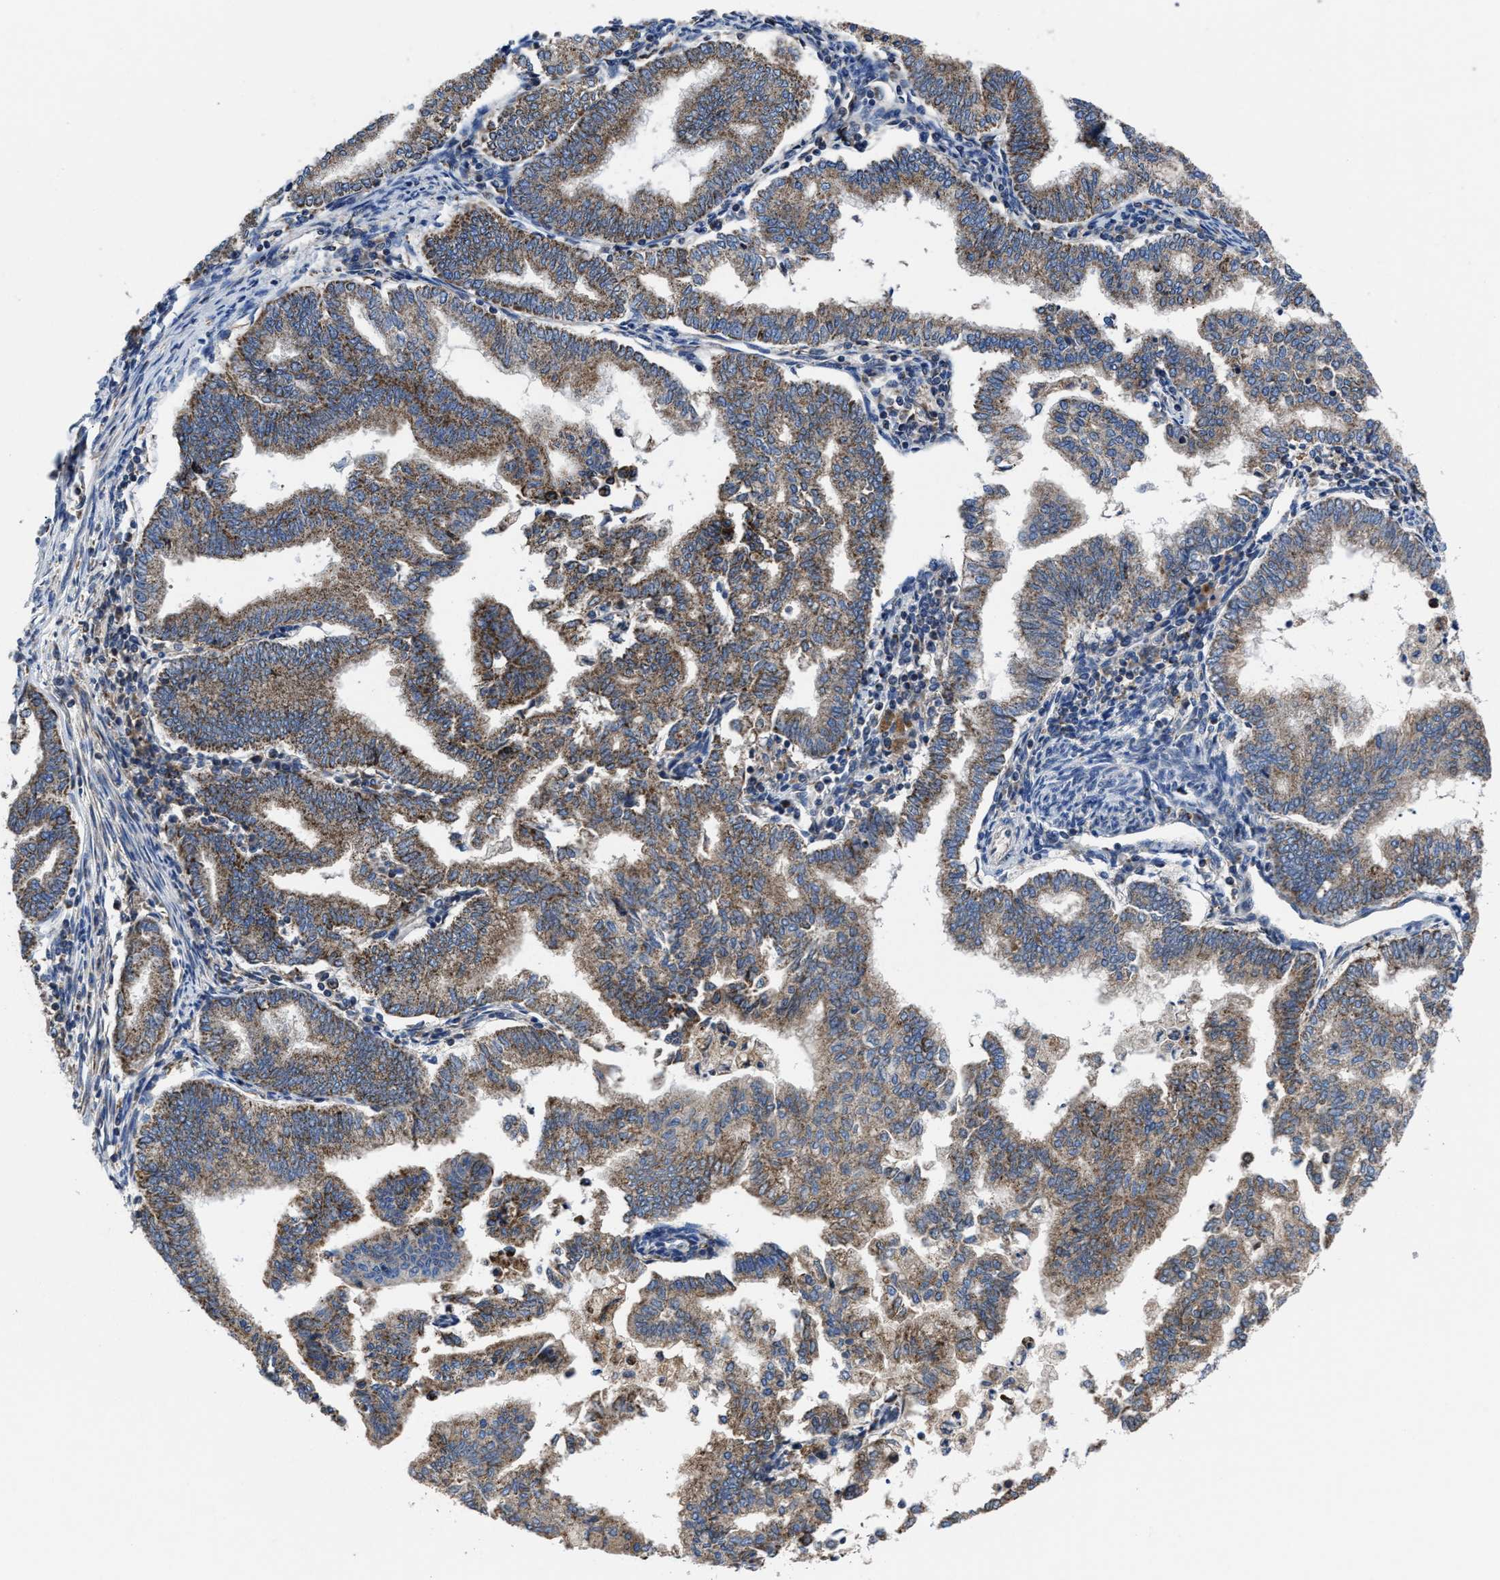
{"staining": {"intensity": "moderate", "quantity": ">75%", "location": "cytoplasmic/membranous"}, "tissue": "endometrial cancer", "cell_type": "Tumor cells", "image_type": "cancer", "snomed": [{"axis": "morphology", "description": "Polyp, NOS"}, {"axis": "morphology", "description": "Adenocarcinoma, NOS"}, {"axis": "morphology", "description": "Adenoma, NOS"}, {"axis": "topography", "description": "Endometrium"}], "caption": "About >75% of tumor cells in human polyp (endometrial) demonstrate moderate cytoplasmic/membranous protein staining as visualized by brown immunohistochemical staining.", "gene": "CACNA1D", "patient": {"sex": "female", "age": 79}}